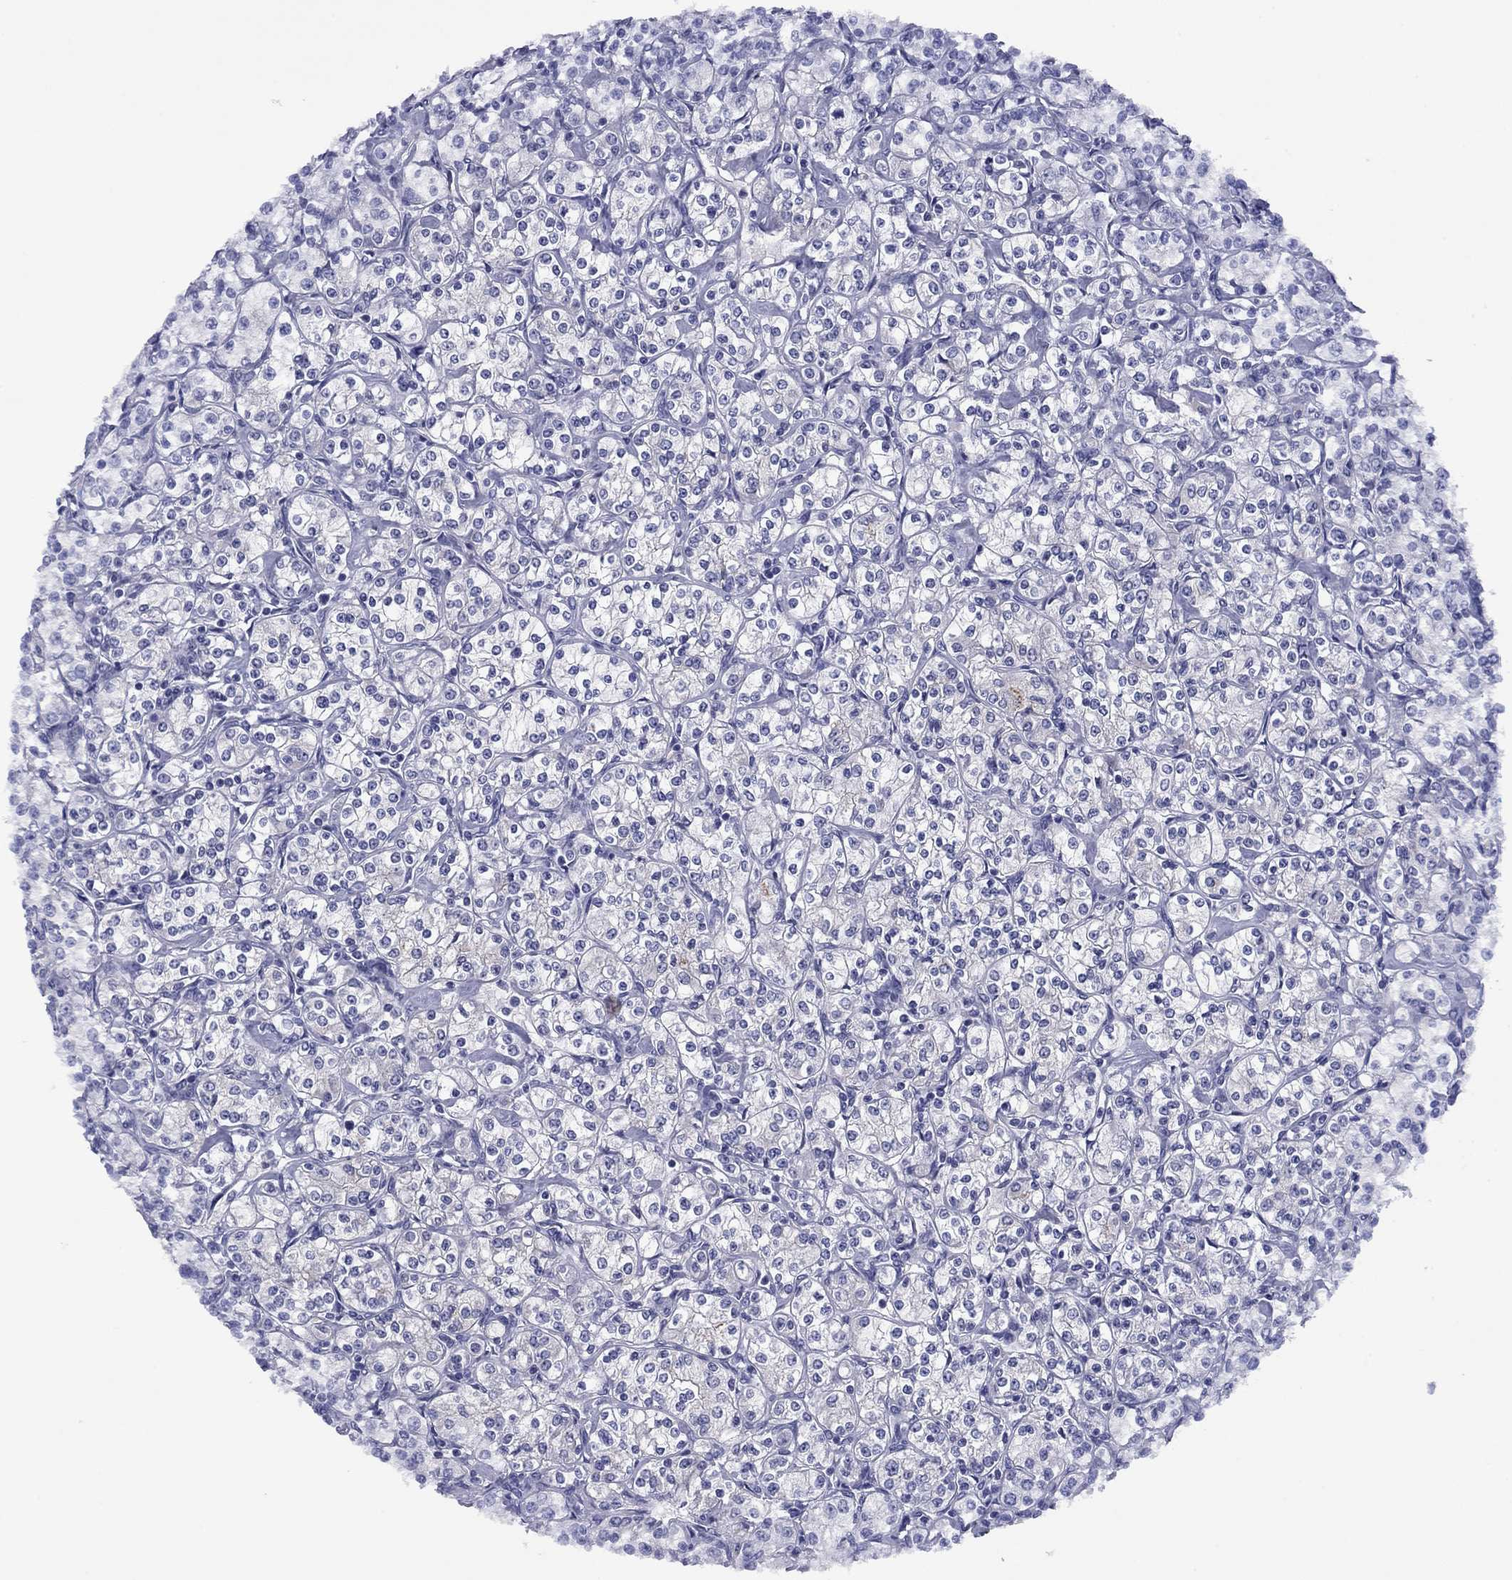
{"staining": {"intensity": "negative", "quantity": "none", "location": "none"}, "tissue": "renal cancer", "cell_type": "Tumor cells", "image_type": "cancer", "snomed": [{"axis": "morphology", "description": "Adenocarcinoma, NOS"}, {"axis": "topography", "description": "Kidney"}], "caption": "There is no significant expression in tumor cells of renal cancer (adenocarcinoma).", "gene": "TCFL5", "patient": {"sex": "male", "age": 77}}